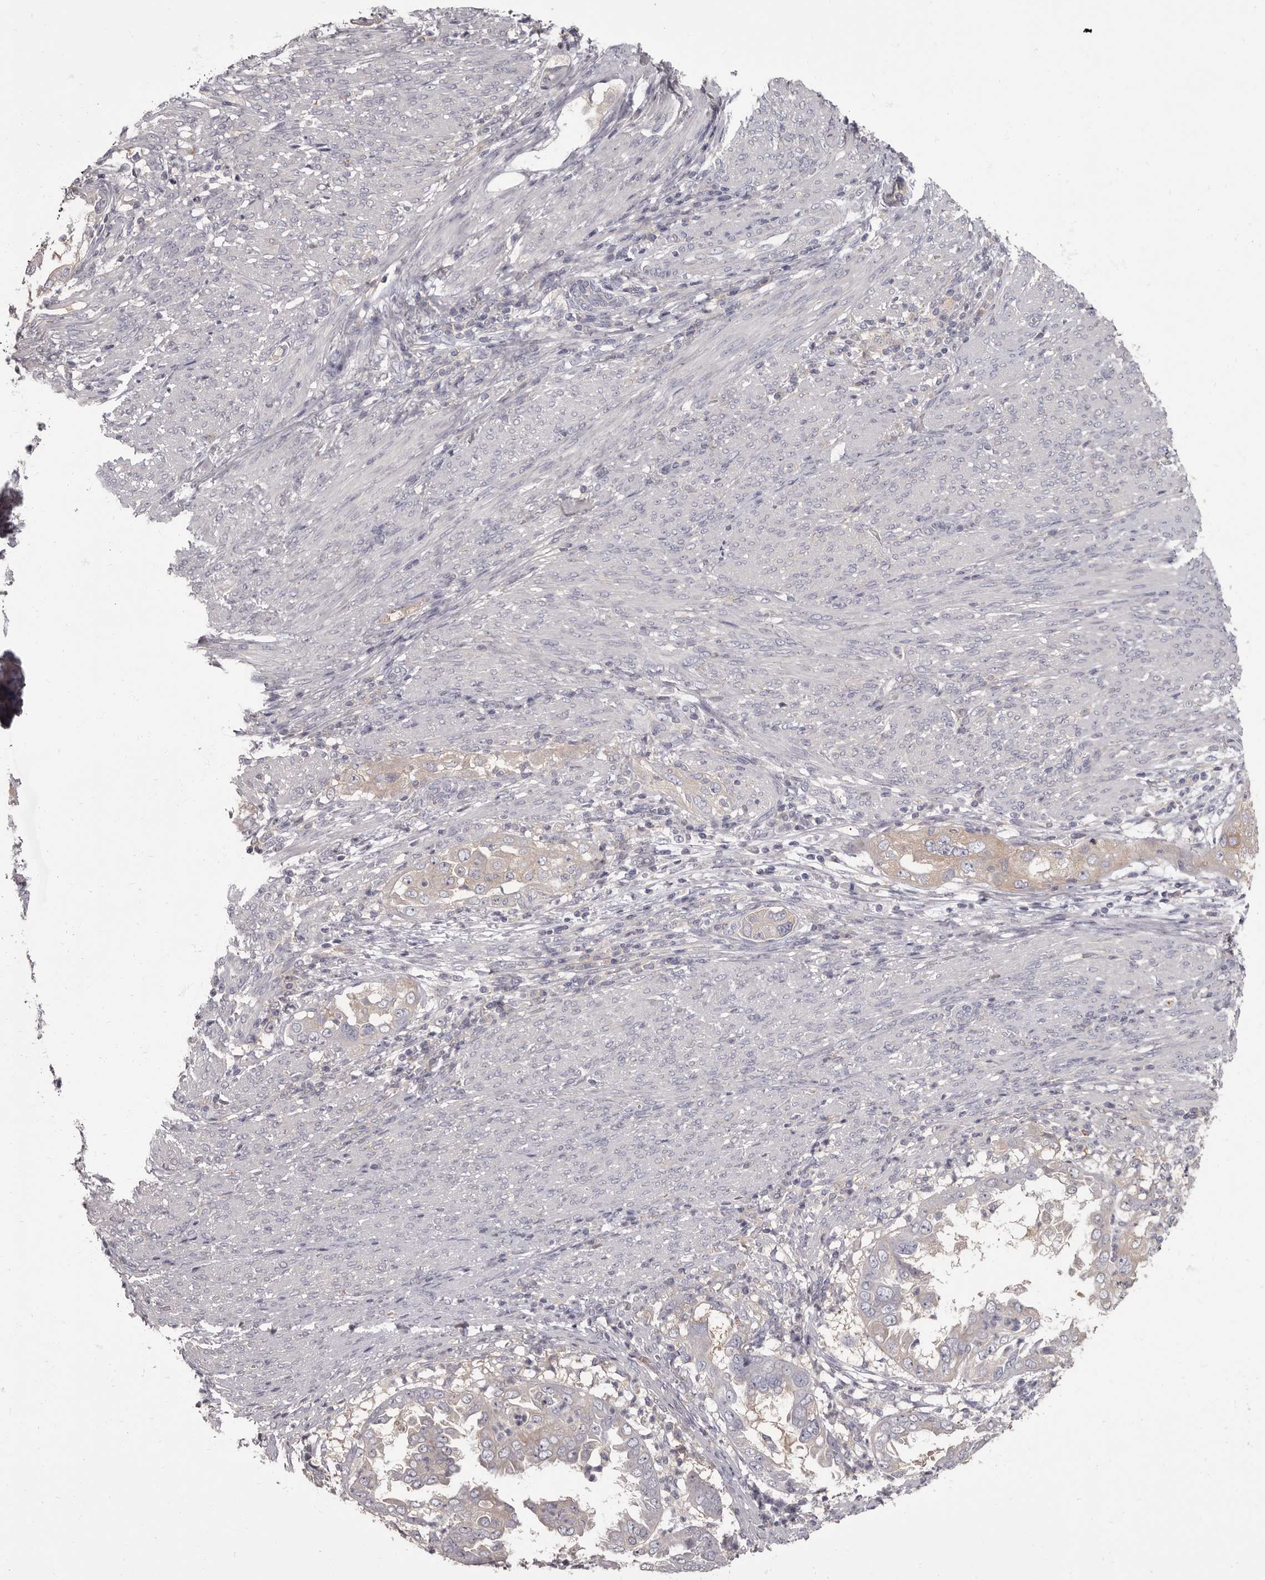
{"staining": {"intensity": "weak", "quantity": "25%-75%", "location": "cytoplasmic/membranous"}, "tissue": "endometrial cancer", "cell_type": "Tumor cells", "image_type": "cancer", "snomed": [{"axis": "morphology", "description": "Adenocarcinoma, NOS"}, {"axis": "topography", "description": "Endometrium"}], "caption": "This is an image of immunohistochemistry staining of endometrial cancer, which shows weak expression in the cytoplasmic/membranous of tumor cells.", "gene": "APEH", "patient": {"sex": "female", "age": 85}}